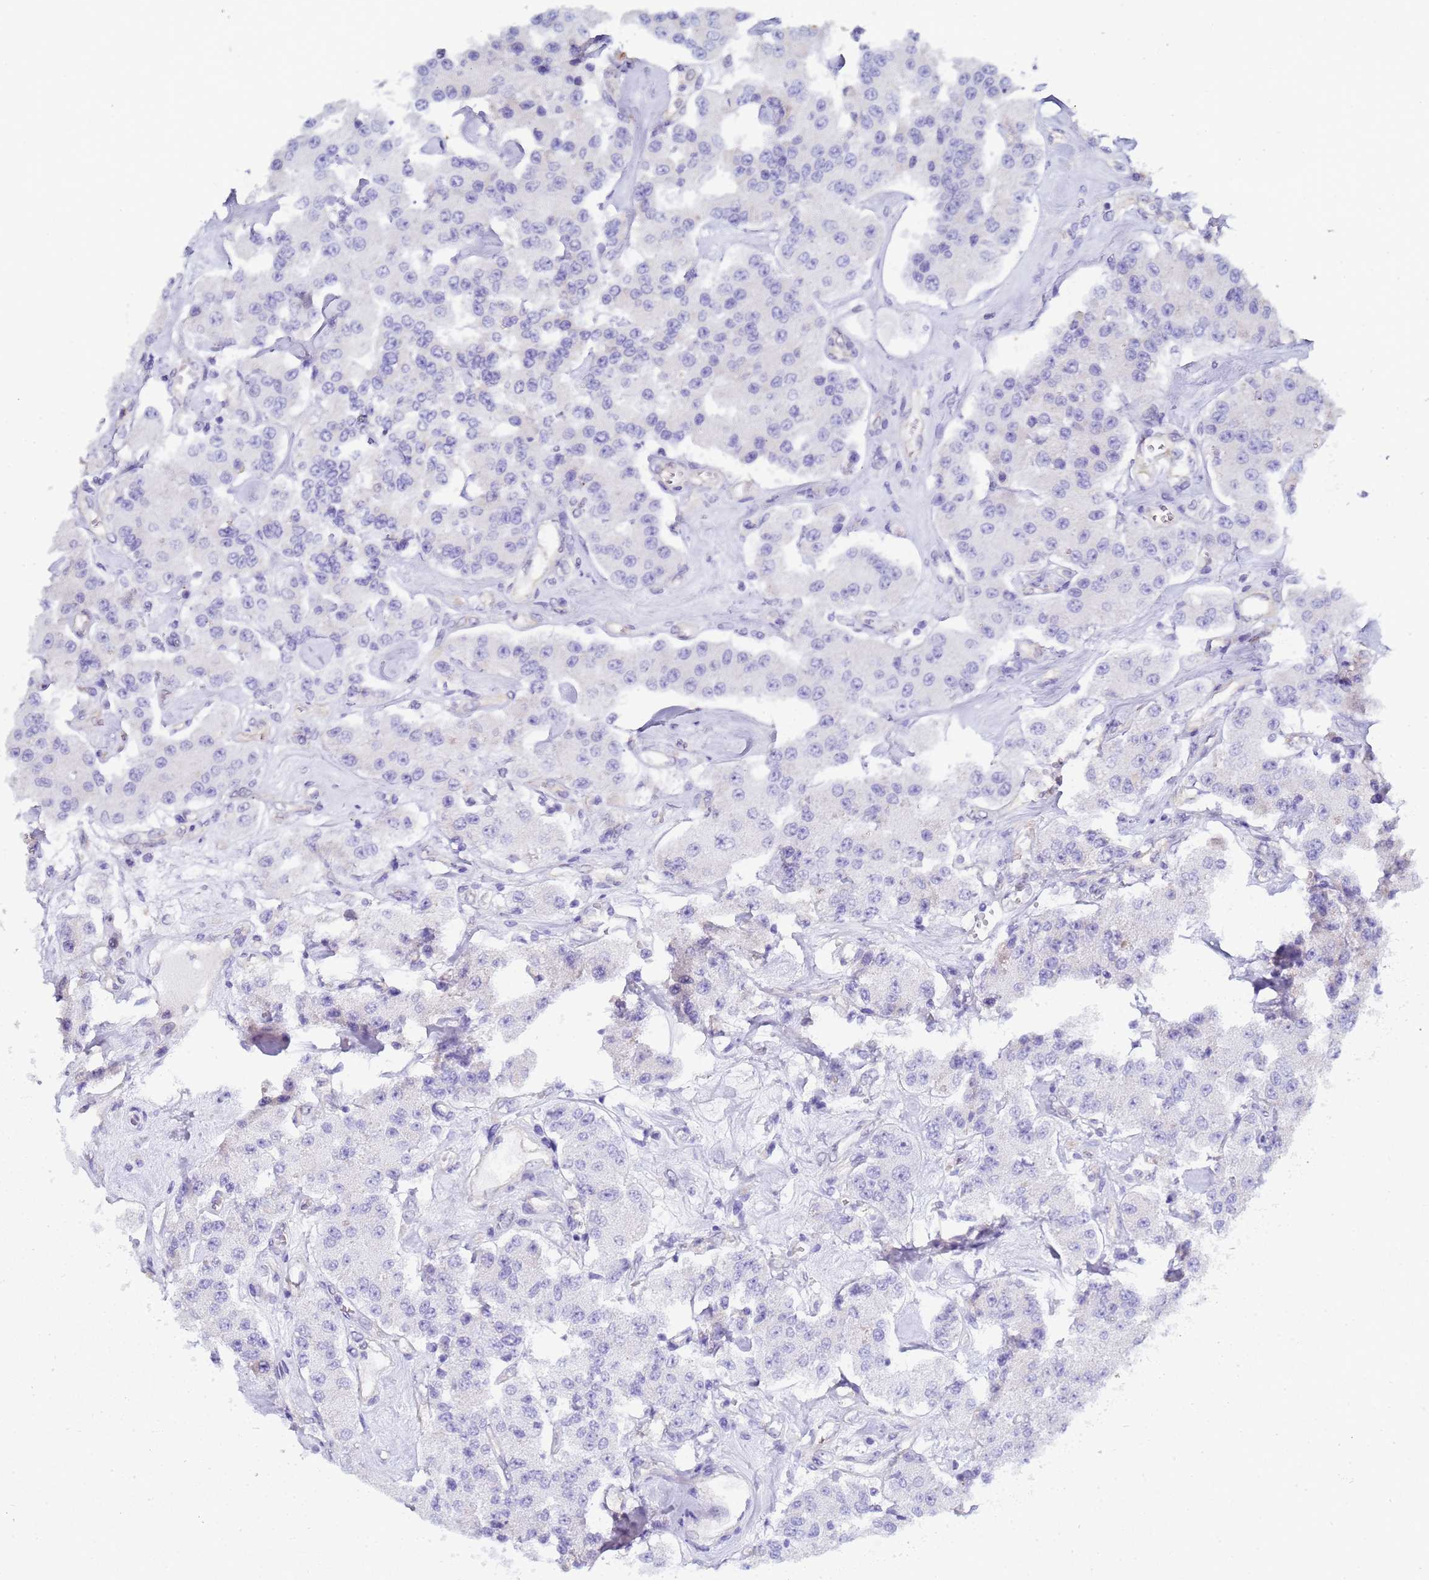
{"staining": {"intensity": "negative", "quantity": "none", "location": "none"}, "tissue": "carcinoid", "cell_type": "Tumor cells", "image_type": "cancer", "snomed": [{"axis": "morphology", "description": "Carcinoid, malignant, NOS"}, {"axis": "topography", "description": "Pancreas"}], "caption": "Immunohistochemical staining of human carcinoid (malignant) reveals no significant staining in tumor cells.", "gene": "CTRC", "patient": {"sex": "male", "age": 41}}